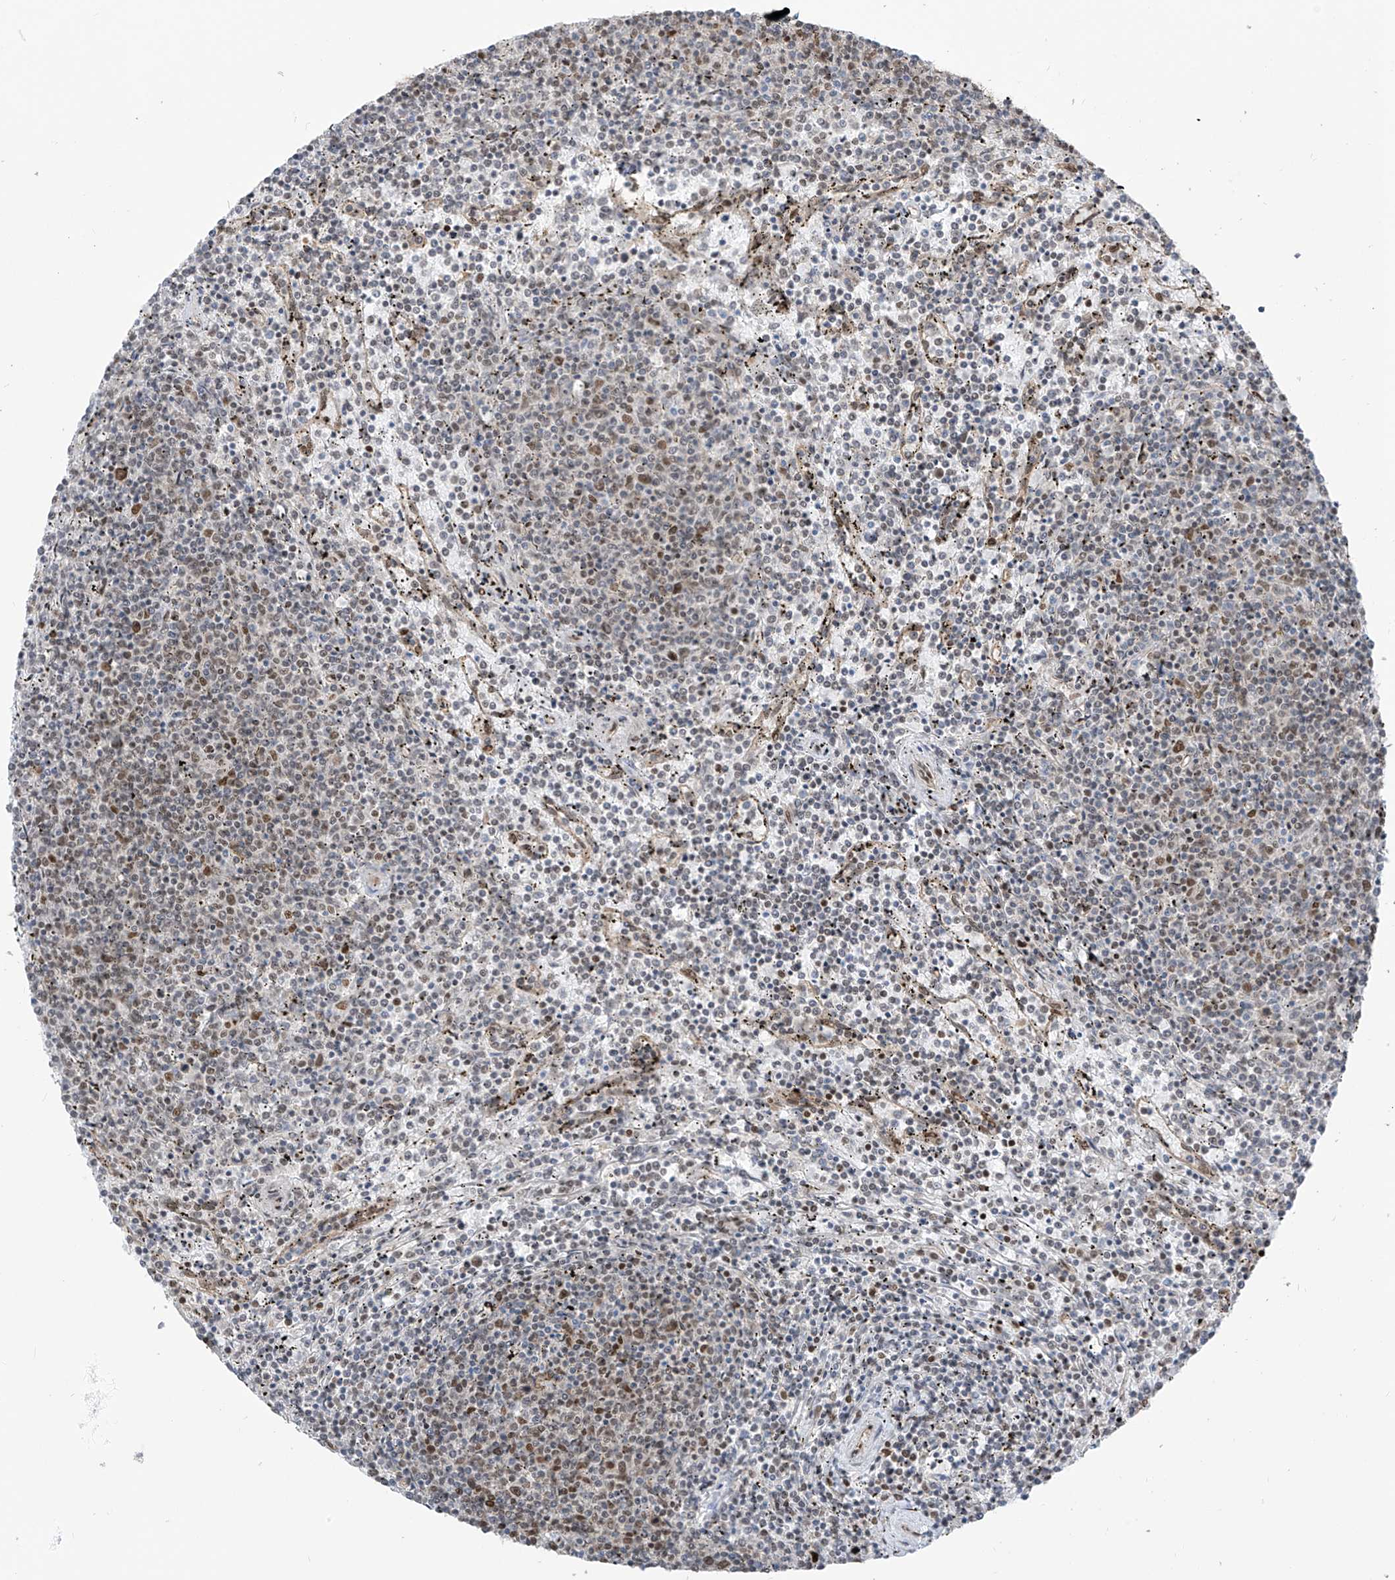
{"staining": {"intensity": "moderate", "quantity": "<25%", "location": "nuclear"}, "tissue": "lymphoma", "cell_type": "Tumor cells", "image_type": "cancer", "snomed": [{"axis": "morphology", "description": "Malignant lymphoma, non-Hodgkin's type, Low grade"}, {"axis": "topography", "description": "Spleen"}], "caption": "A low amount of moderate nuclear staining is identified in approximately <25% of tumor cells in malignant lymphoma, non-Hodgkin's type (low-grade) tissue. (Brightfield microscopy of DAB IHC at high magnification).", "gene": "ARHGEF3", "patient": {"sex": "female", "age": 50}}